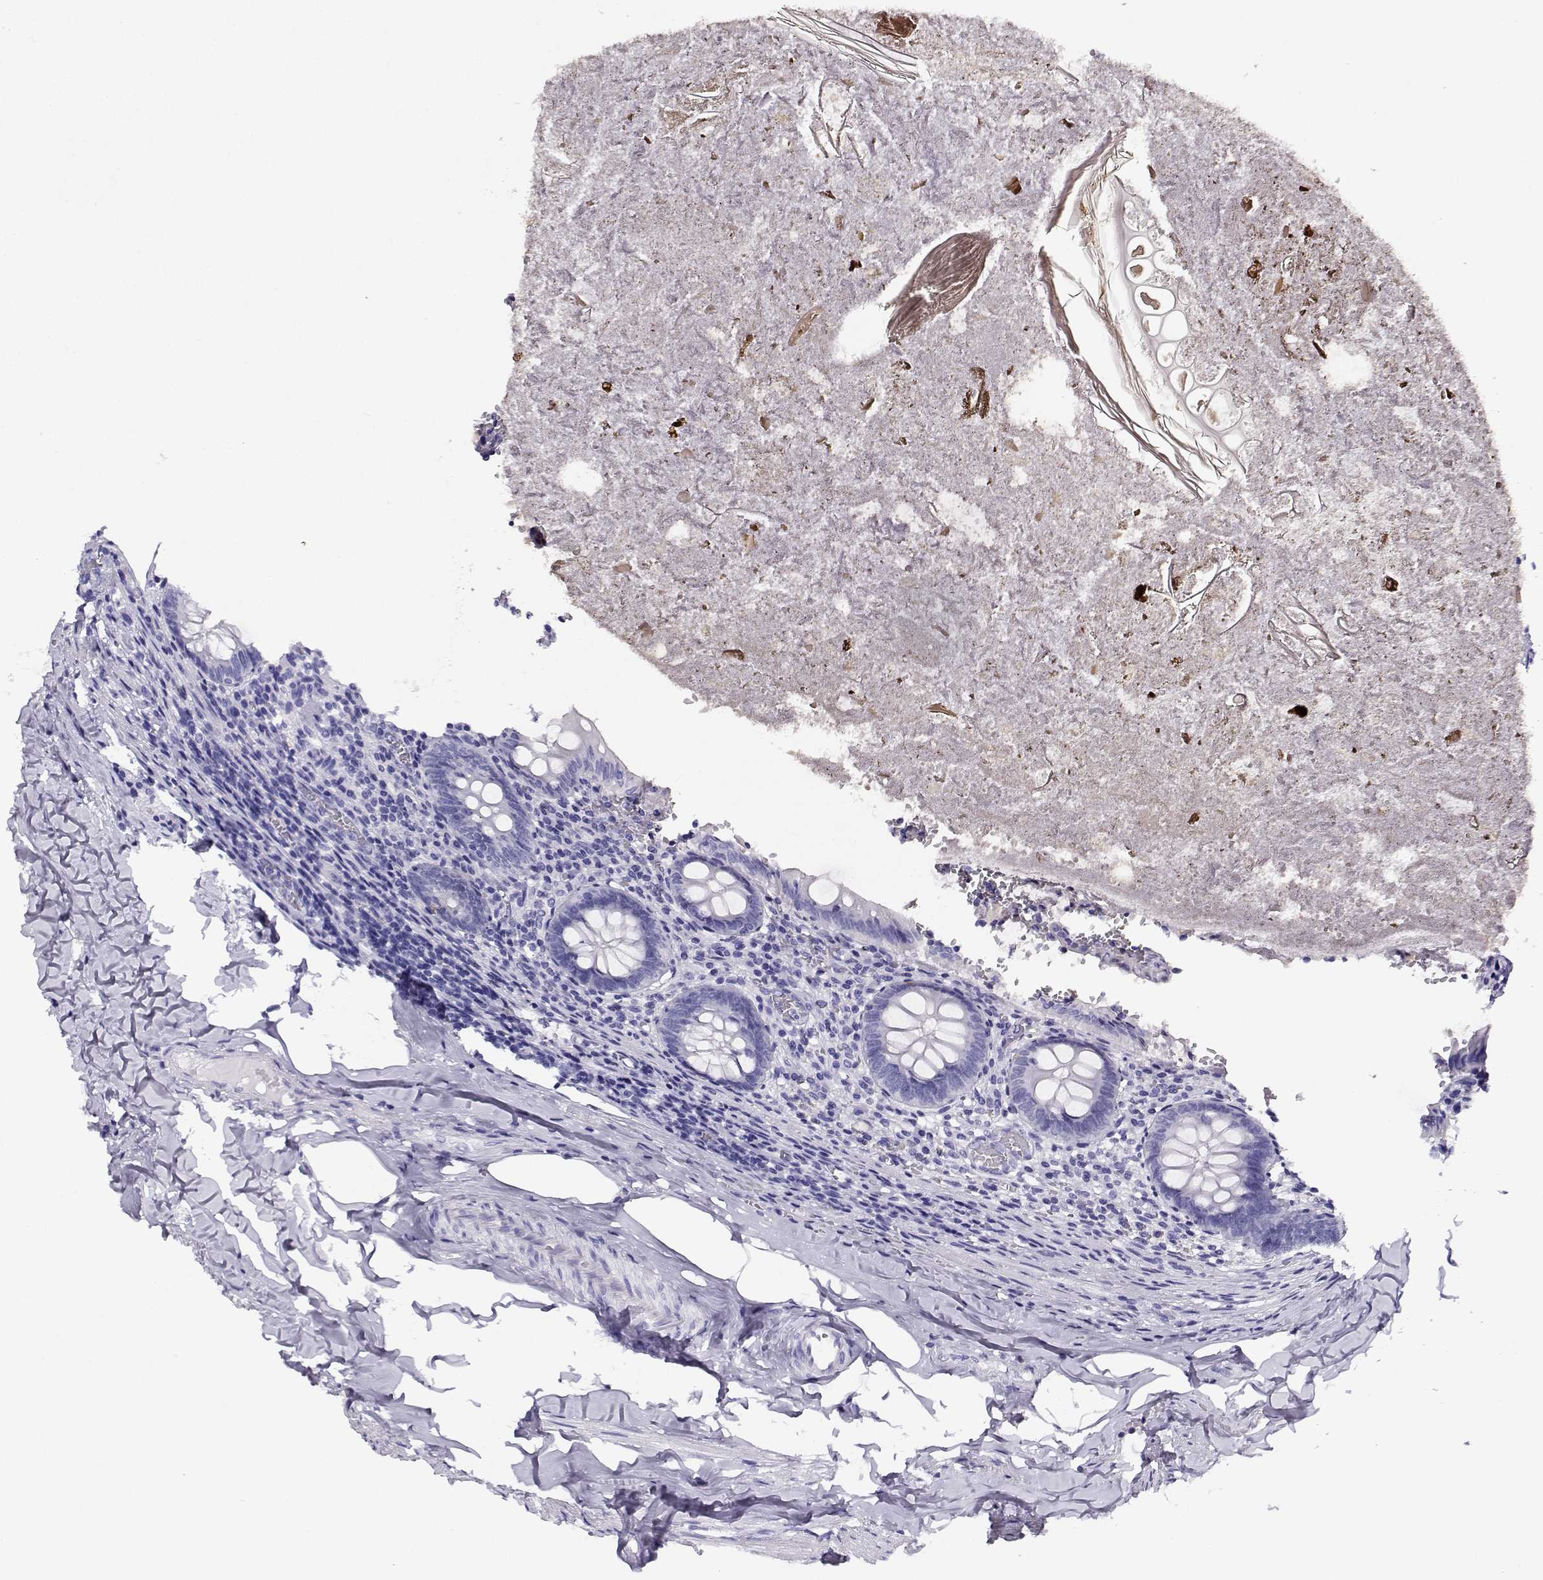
{"staining": {"intensity": "negative", "quantity": "none", "location": "none"}, "tissue": "appendix", "cell_type": "Glandular cells", "image_type": "normal", "snomed": [{"axis": "morphology", "description": "Normal tissue, NOS"}, {"axis": "topography", "description": "Appendix"}], "caption": "A micrograph of appendix stained for a protein exhibits no brown staining in glandular cells. (Immunohistochemistry, brightfield microscopy, high magnification).", "gene": "RHOXF2B", "patient": {"sex": "female", "age": 23}}